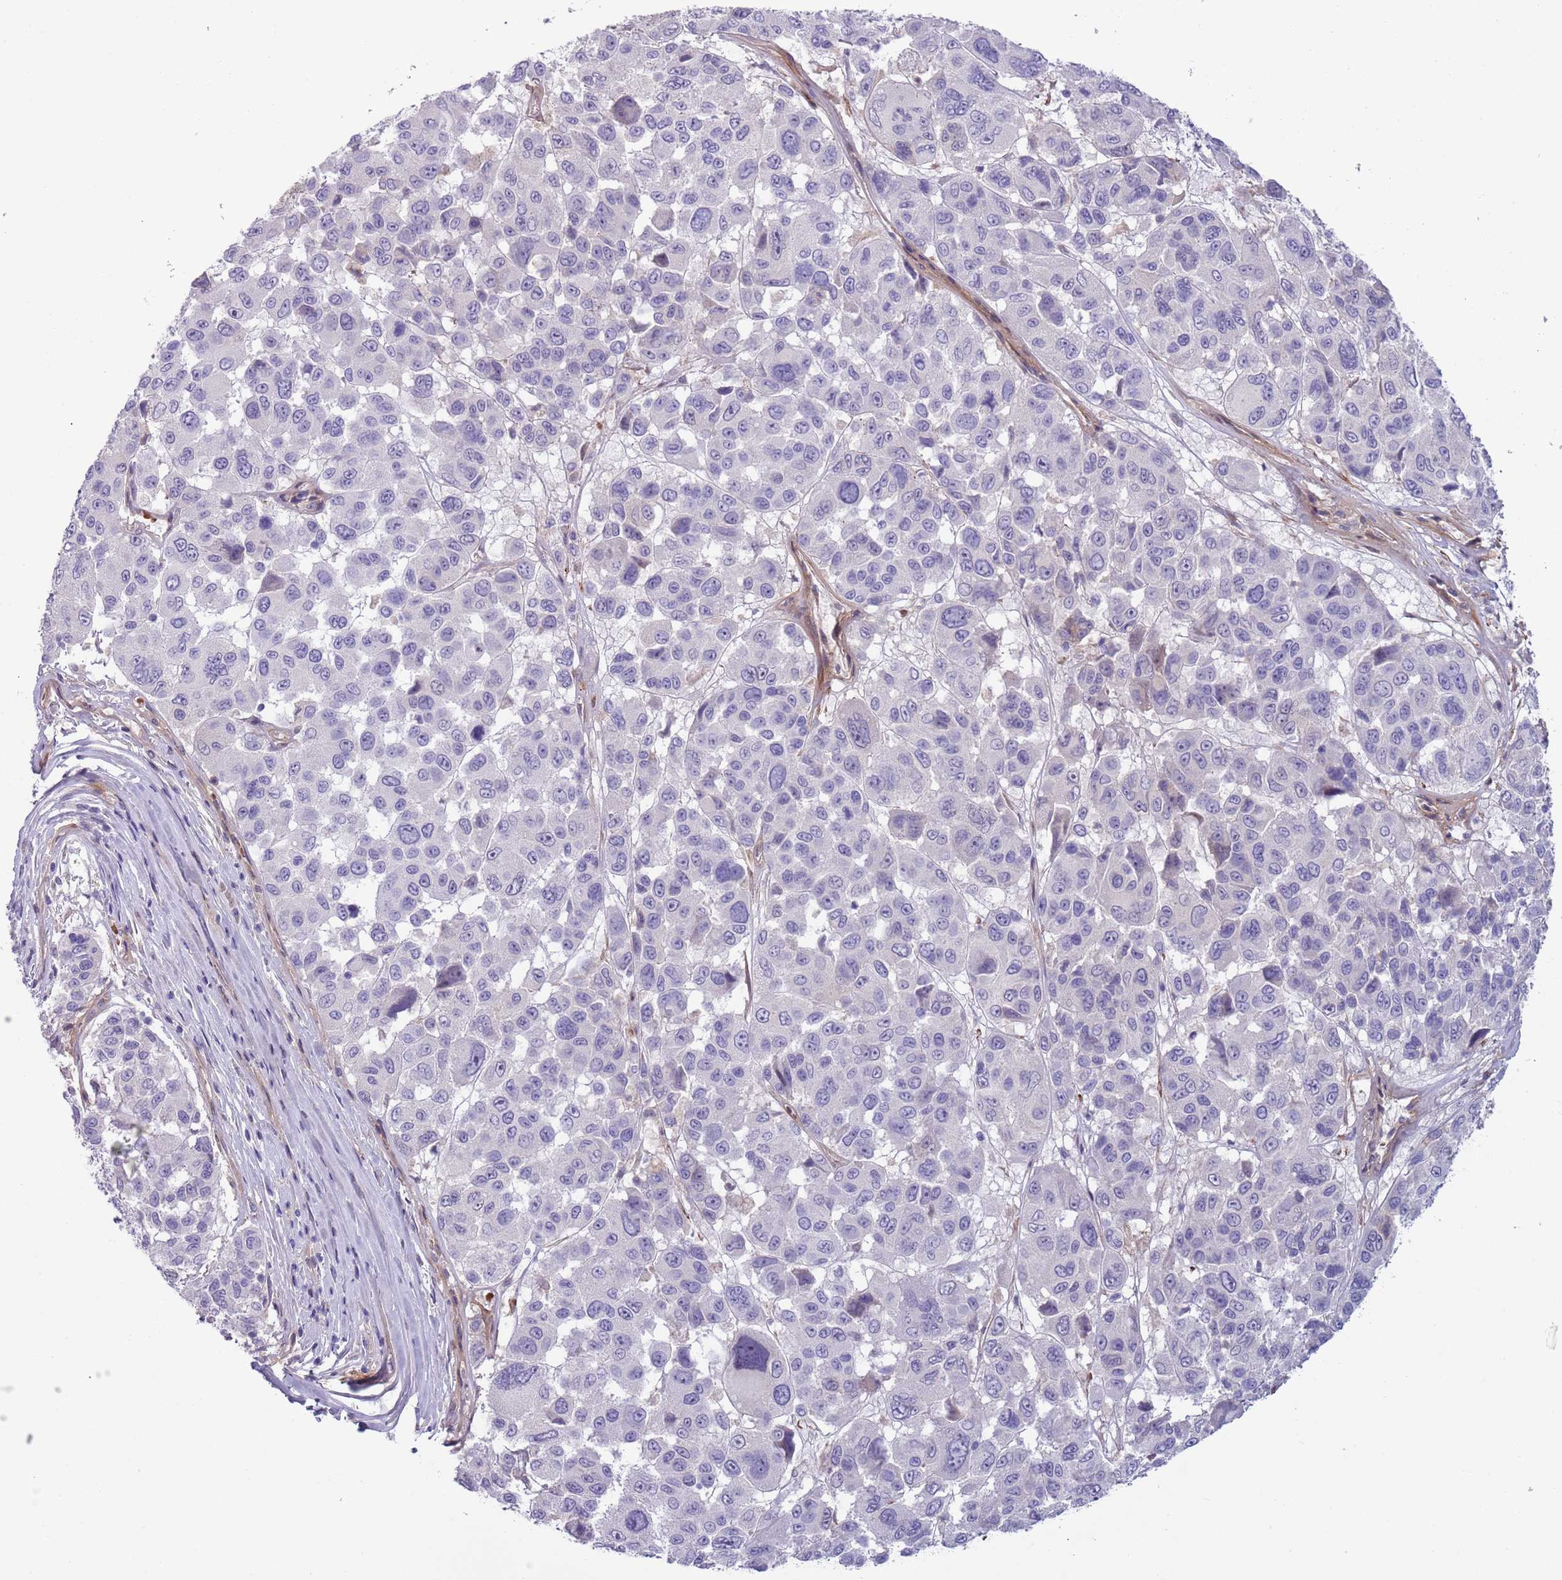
{"staining": {"intensity": "negative", "quantity": "none", "location": "none"}, "tissue": "melanoma", "cell_type": "Tumor cells", "image_type": "cancer", "snomed": [{"axis": "morphology", "description": "Malignant melanoma, NOS"}, {"axis": "topography", "description": "Skin"}], "caption": "The photomicrograph shows no staining of tumor cells in melanoma.", "gene": "TINAGL1", "patient": {"sex": "female", "age": 66}}